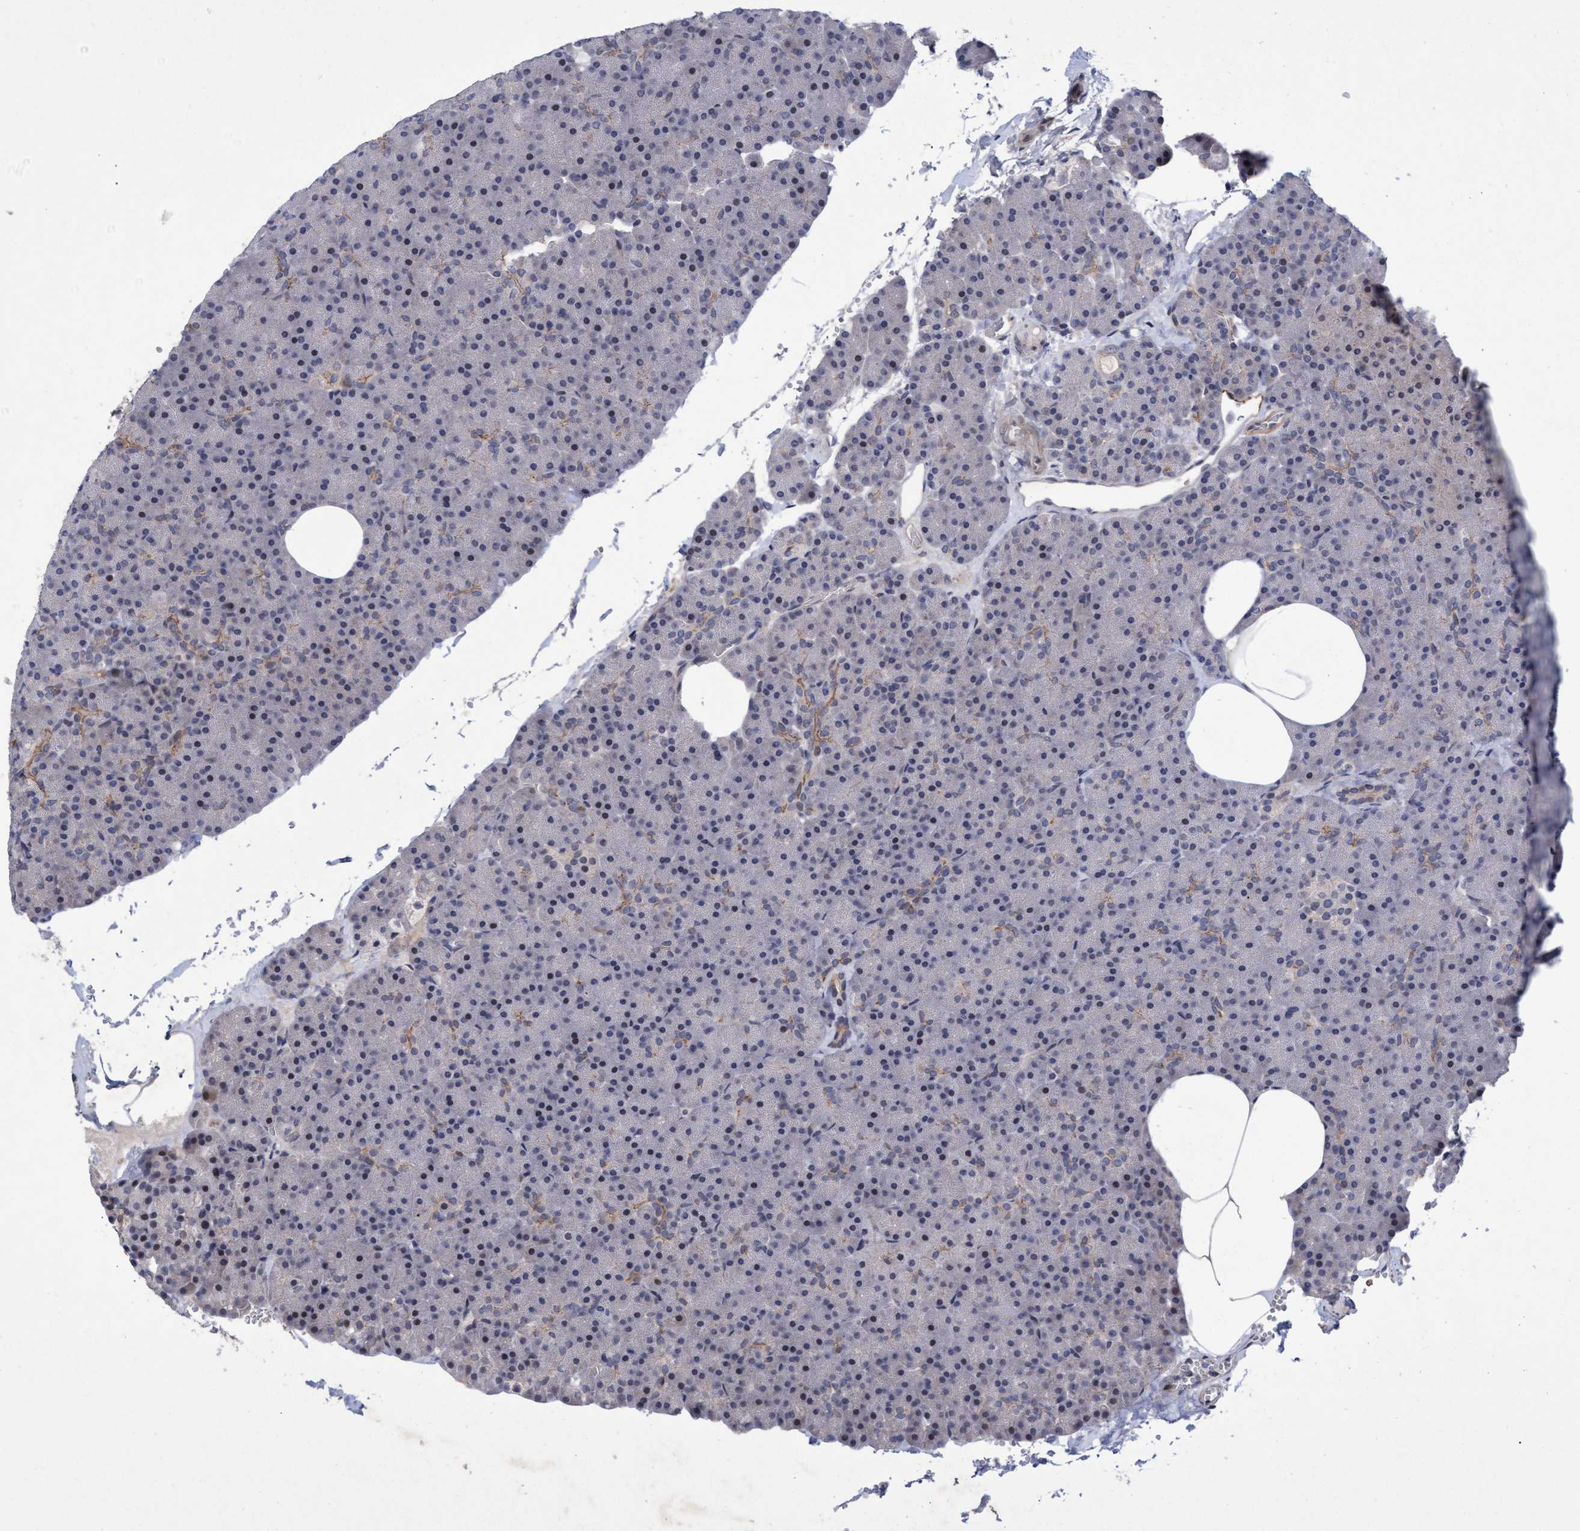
{"staining": {"intensity": "moderate", "quantity": "<25%", "location": "cytoplasmic/membranous"}, "tissue": "pancreas", "cell_type": "Exocrine glandular cells", "image_type": "normal", "snomed": [{"axis": "morphology", "description": "Normal tissue, NOS"}, {"axis": "morphology", "description": "Carcinoid, malignant, NOS"}, {"axis": "topography", "description": "Pancreas"}], "caption": "Immunohistochemistry of benign human pancreas demonstrates low levels of moderate cytoplasmic/membranous staining in approximately <25% of exocrine glandular cells. The protein is shown in brown color, while the nuclei are stained blue.", "gene": "ZNF750", "patient": {"sex": "female", "age": 35}}